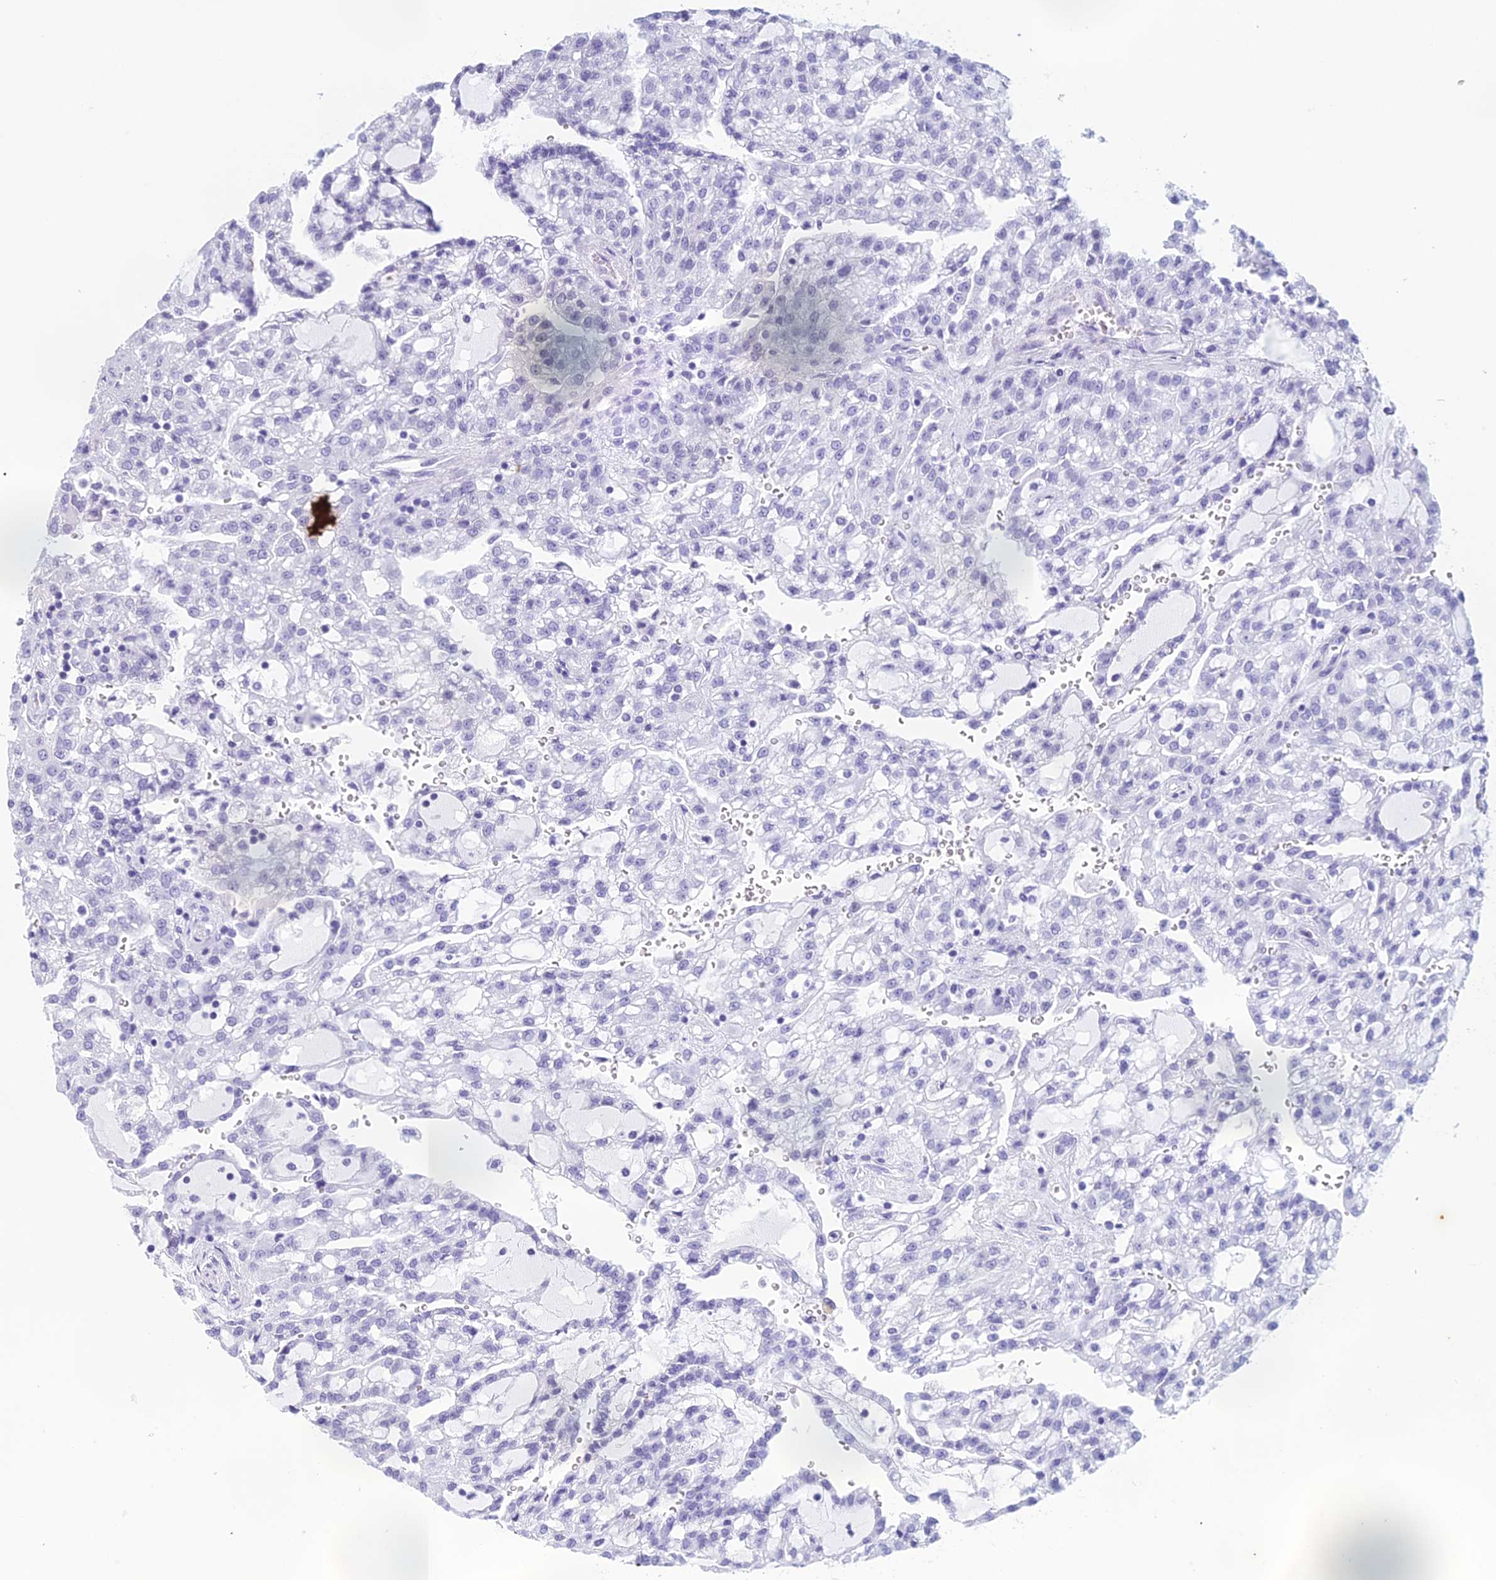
{"staining": {"intensity": "negative", "quantity": "none", "location": "none"}, "tissue": "renal cancer", "cell_type": "Tumor cells", "image_type": "cancer", "snomed": [{"axis": "morphology", "description": "Adenocarcinoma, NOS"}, {"axis": "topography", "description": "Kidney"}], "caption": "This is an immunohistochemistry photomicrograph of renal cancer (adenocarcinoma). There is no positivity in tumor cells.", "gene": "RGS17", "patient": {"sex": "male", "age": 63}}